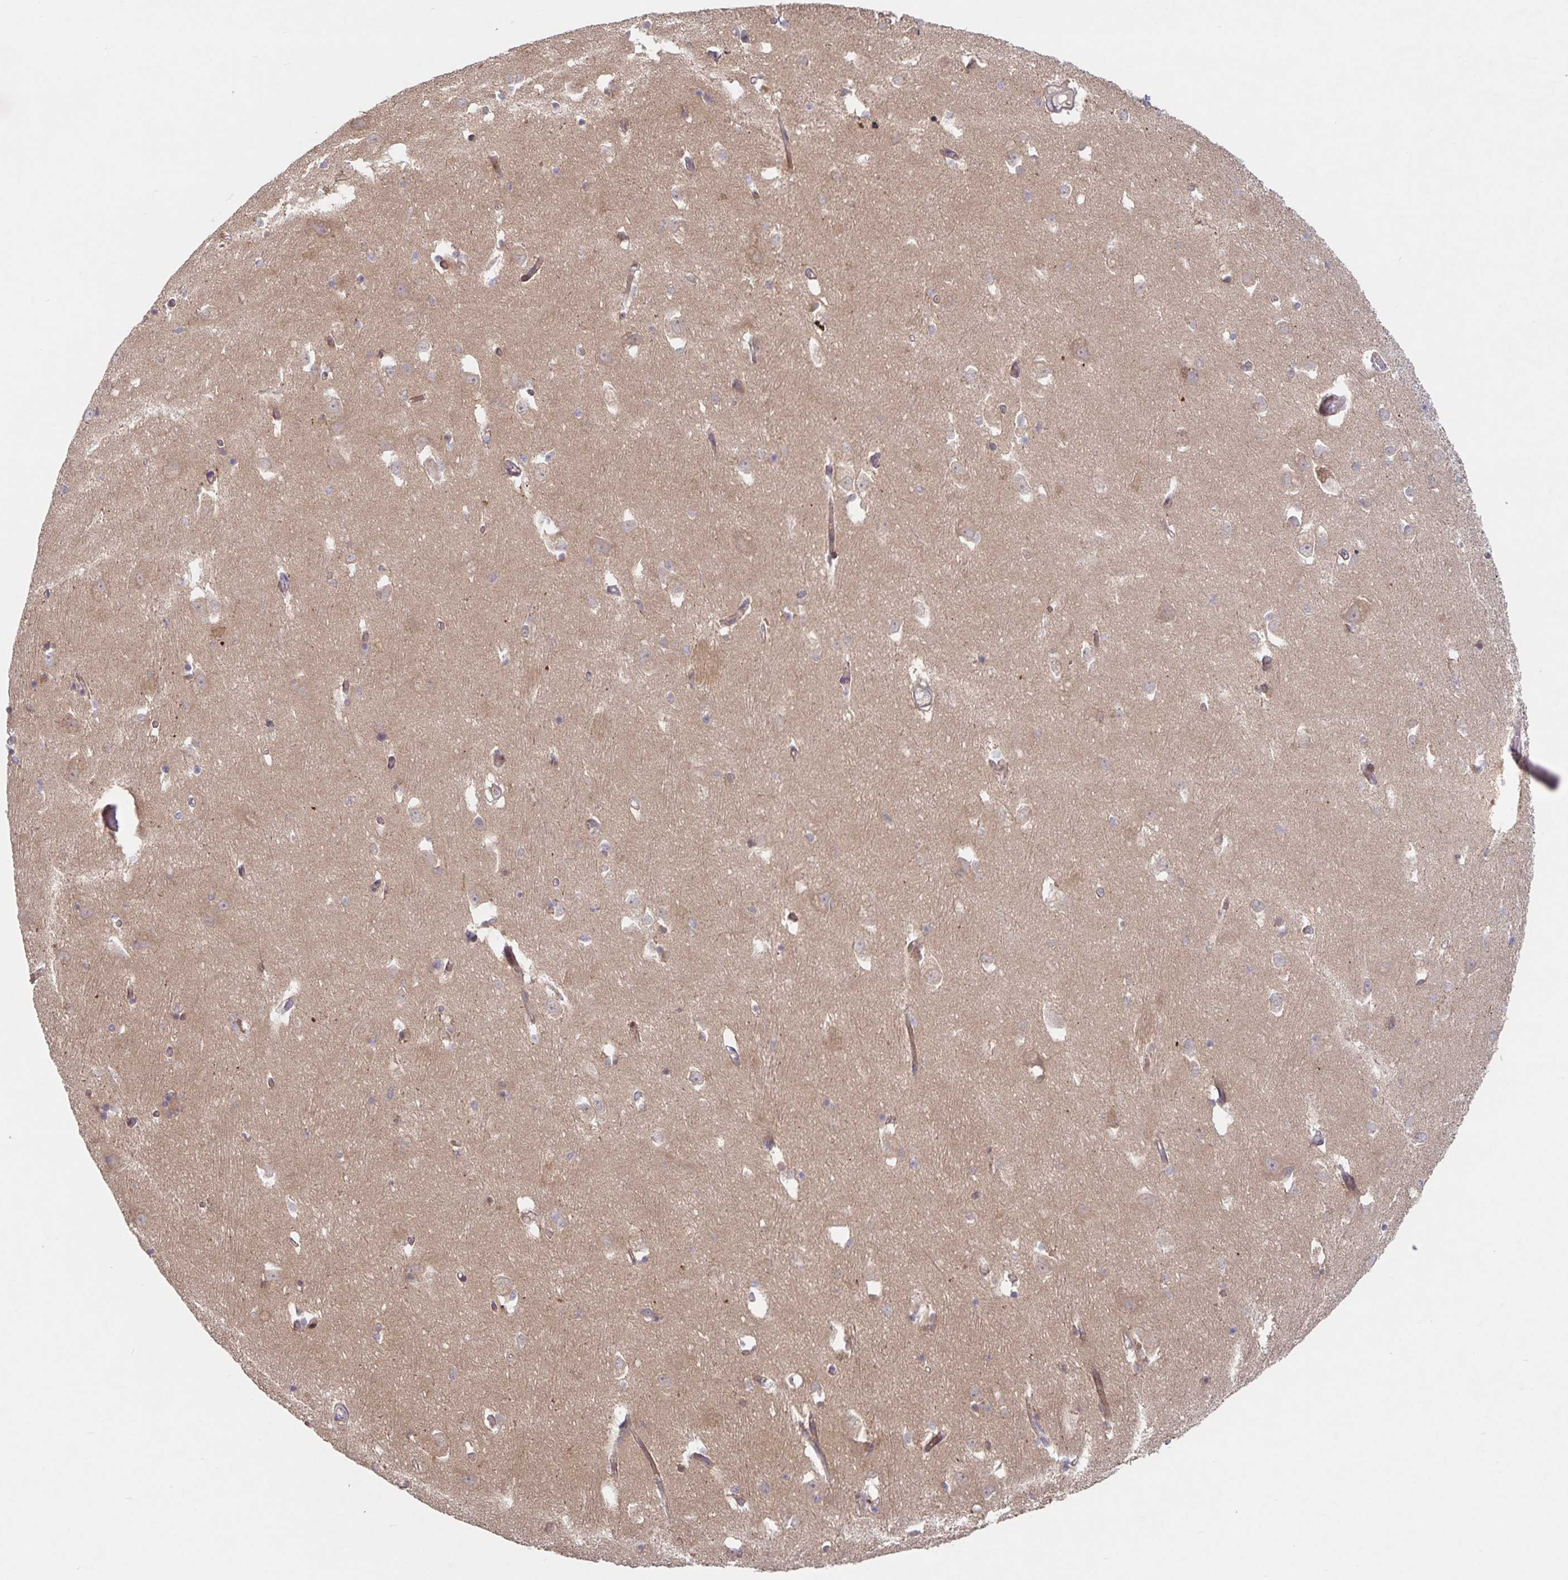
{"staining": {"intensity": "weak", "quantity": "<25%", "location": "cytoplasmic/membranous"}, "tissue": "caudate", "cell_type": "Glial cells", "image_type": "normal", "snomed": [{"axis": "morphology", "description": "Normal tissue, NOS"}, {"axis": "topography", "description": "Lateral ventricle wall"}, {"axis": "topography", "description": "Hippocampus"}], "caption": "IHC micrograph of normal caudate: caudate stained with DAB (3,3'-diaminobenzidine) demonstrates no significant protein positivity in glial cells.", "gene": "AACS", "patient": {"sex": "female", "age": 63}}